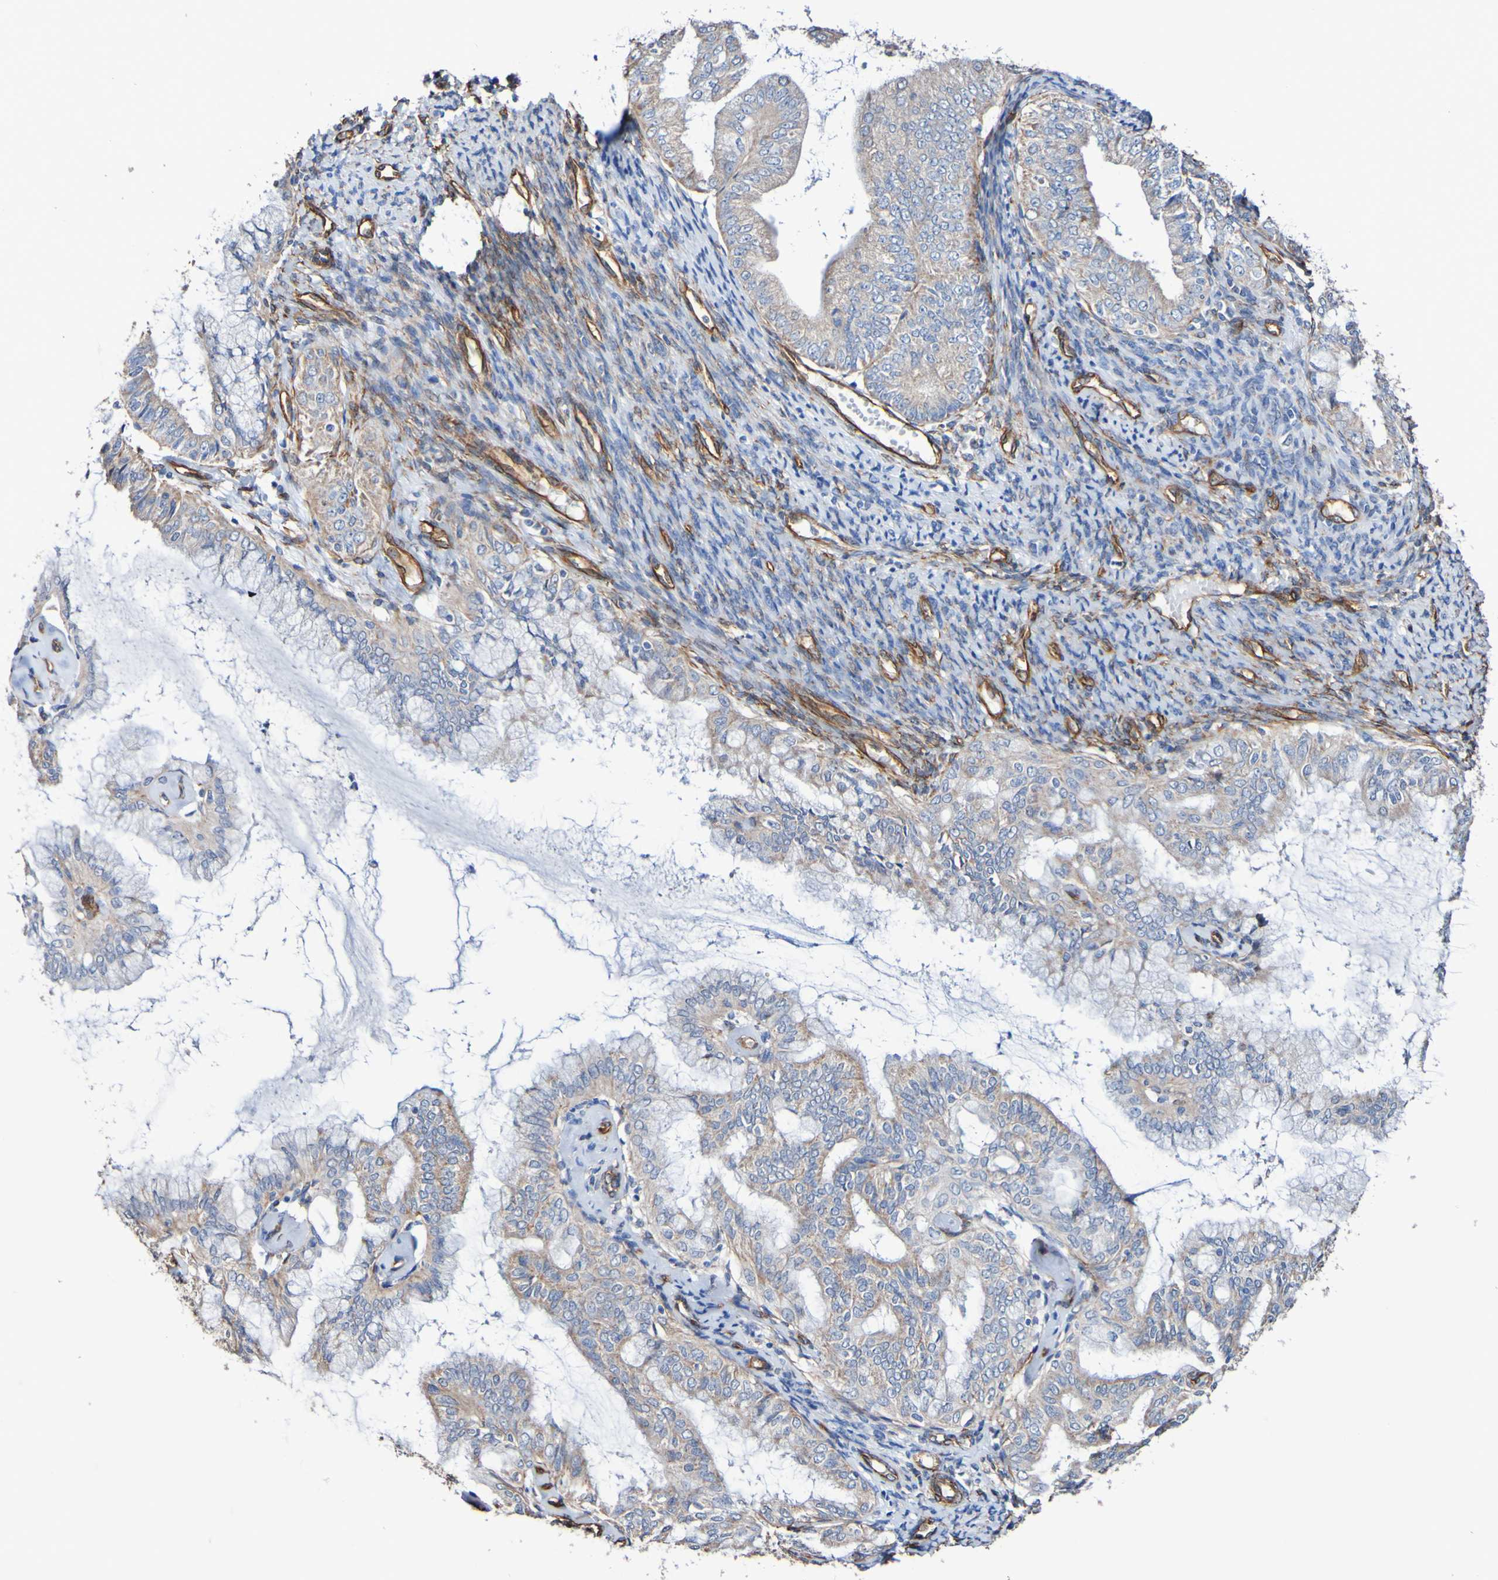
{"staining": {"intensity": "weak", "quantity": ">75%", "location": "cytoplasmic/membranous"}, "tissue": "endometrial cancer", "cell_type": "Tumor cells", "image_type": "cancer", "snomed": [{"axis": "morphology", "description": "Adenocarcinoma, NOS"}, {"axis": "topography", "description": "Endometrium"}], "caption": "Brown immunohistochemical staining in adenocarcinoma (endometrial) exhibits weak cytoplasmic/membranous positivity in about >75% of tumor cells.", "gene": "ELMOD3", "patient": {"sex": "female", "age": 63}}